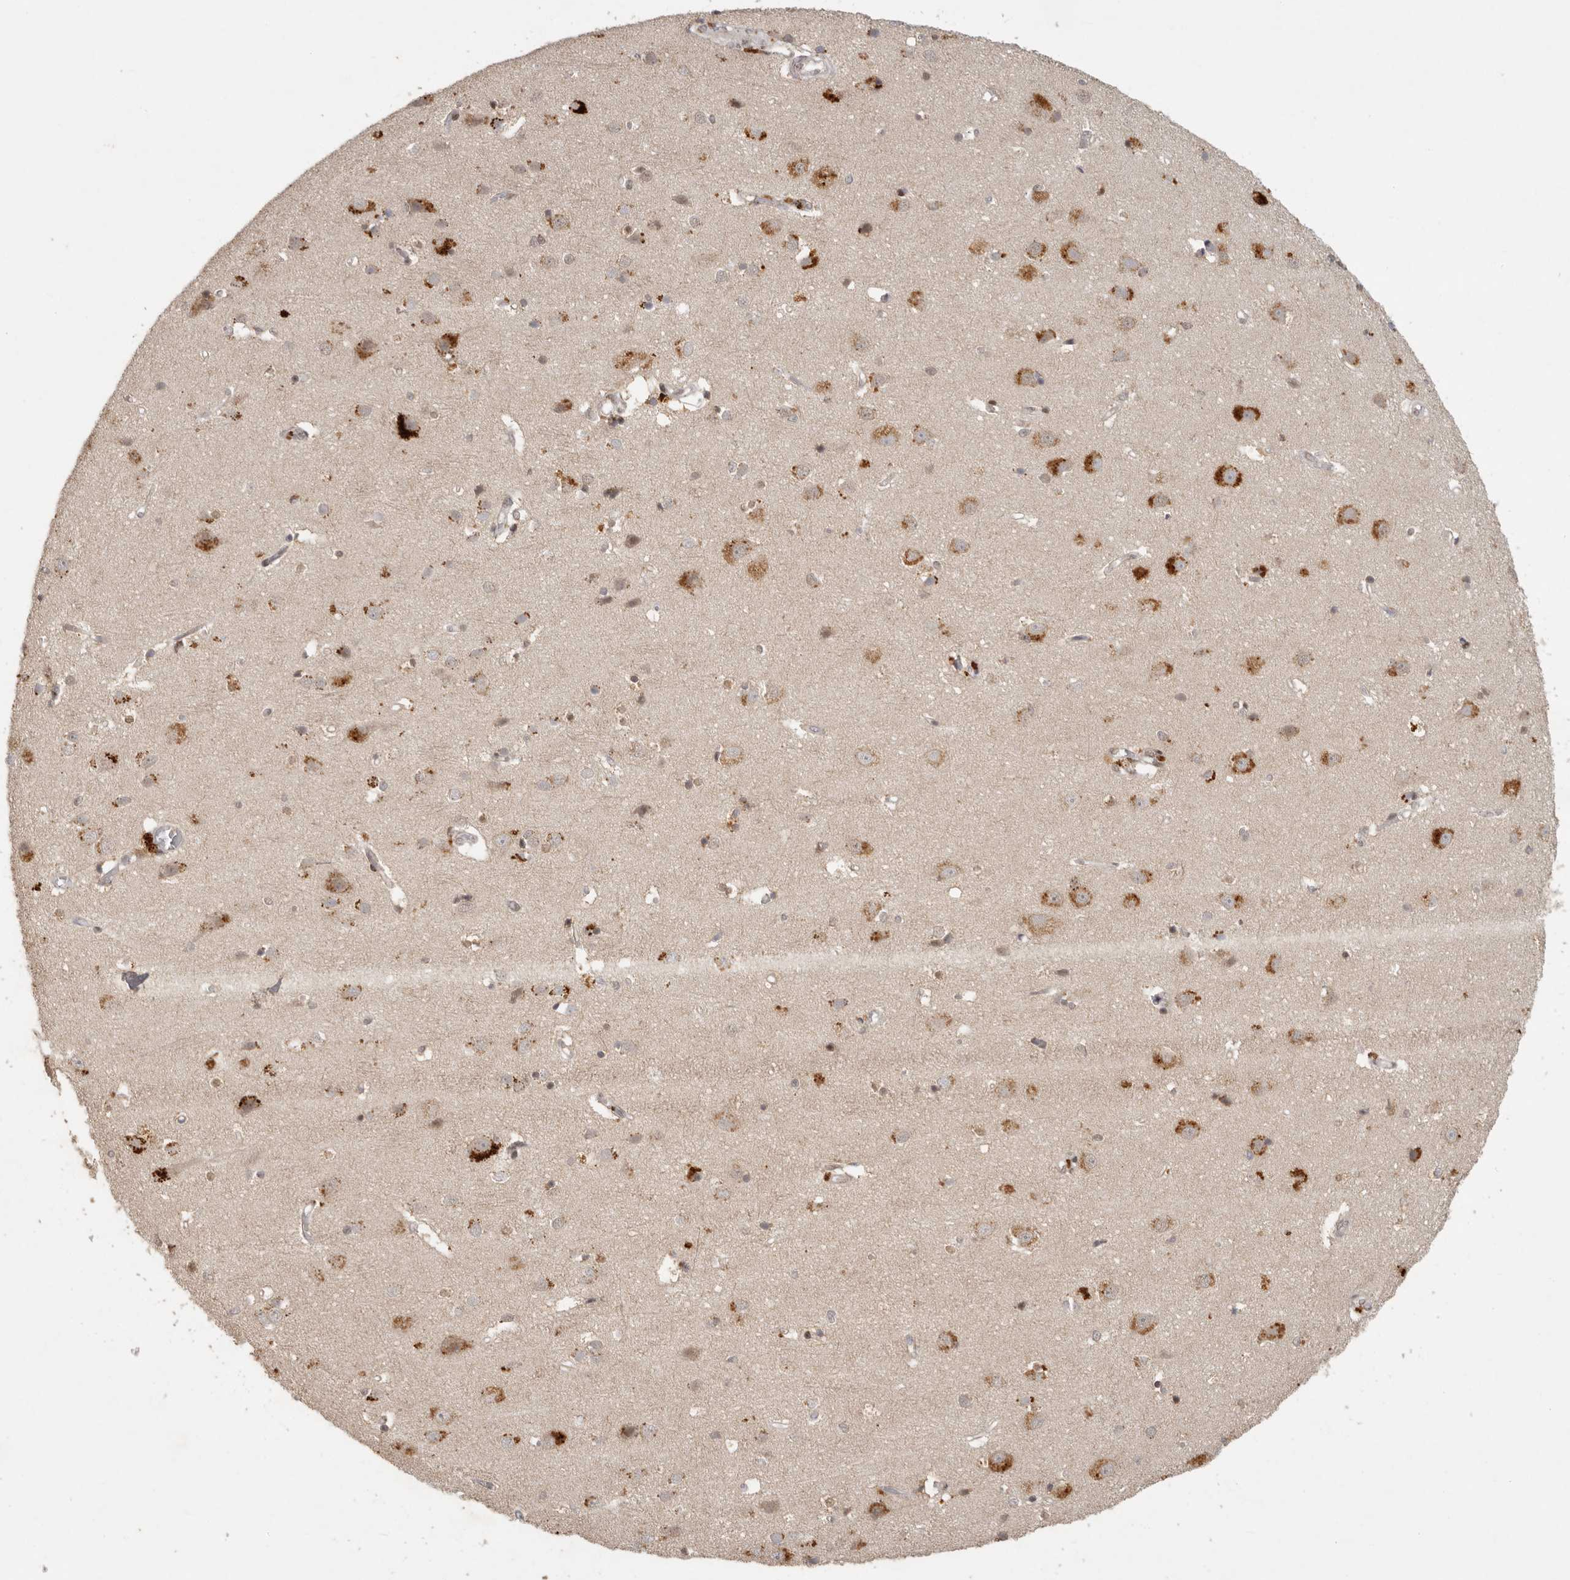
{"staining": {"intensity": "weak", "quantity": "<25%", "location": "cytoplasmic/membranous,nuclear"}, "tissue": "cerebral cortex", "cell_type": "Endothelial cells", "image_type": "normal", "snomed": [{"axis": "morphology", "description": "Normal tissue, NOS"}, {"axis": "topography", "description": "Cerebral cortex"}], "caption": "Immunohistochemistry of normal human cerebral cortex shows no positivity in endothelial cells.", "gene": "LRRC75A", "patient": {"sex": "male", "age": 54}}